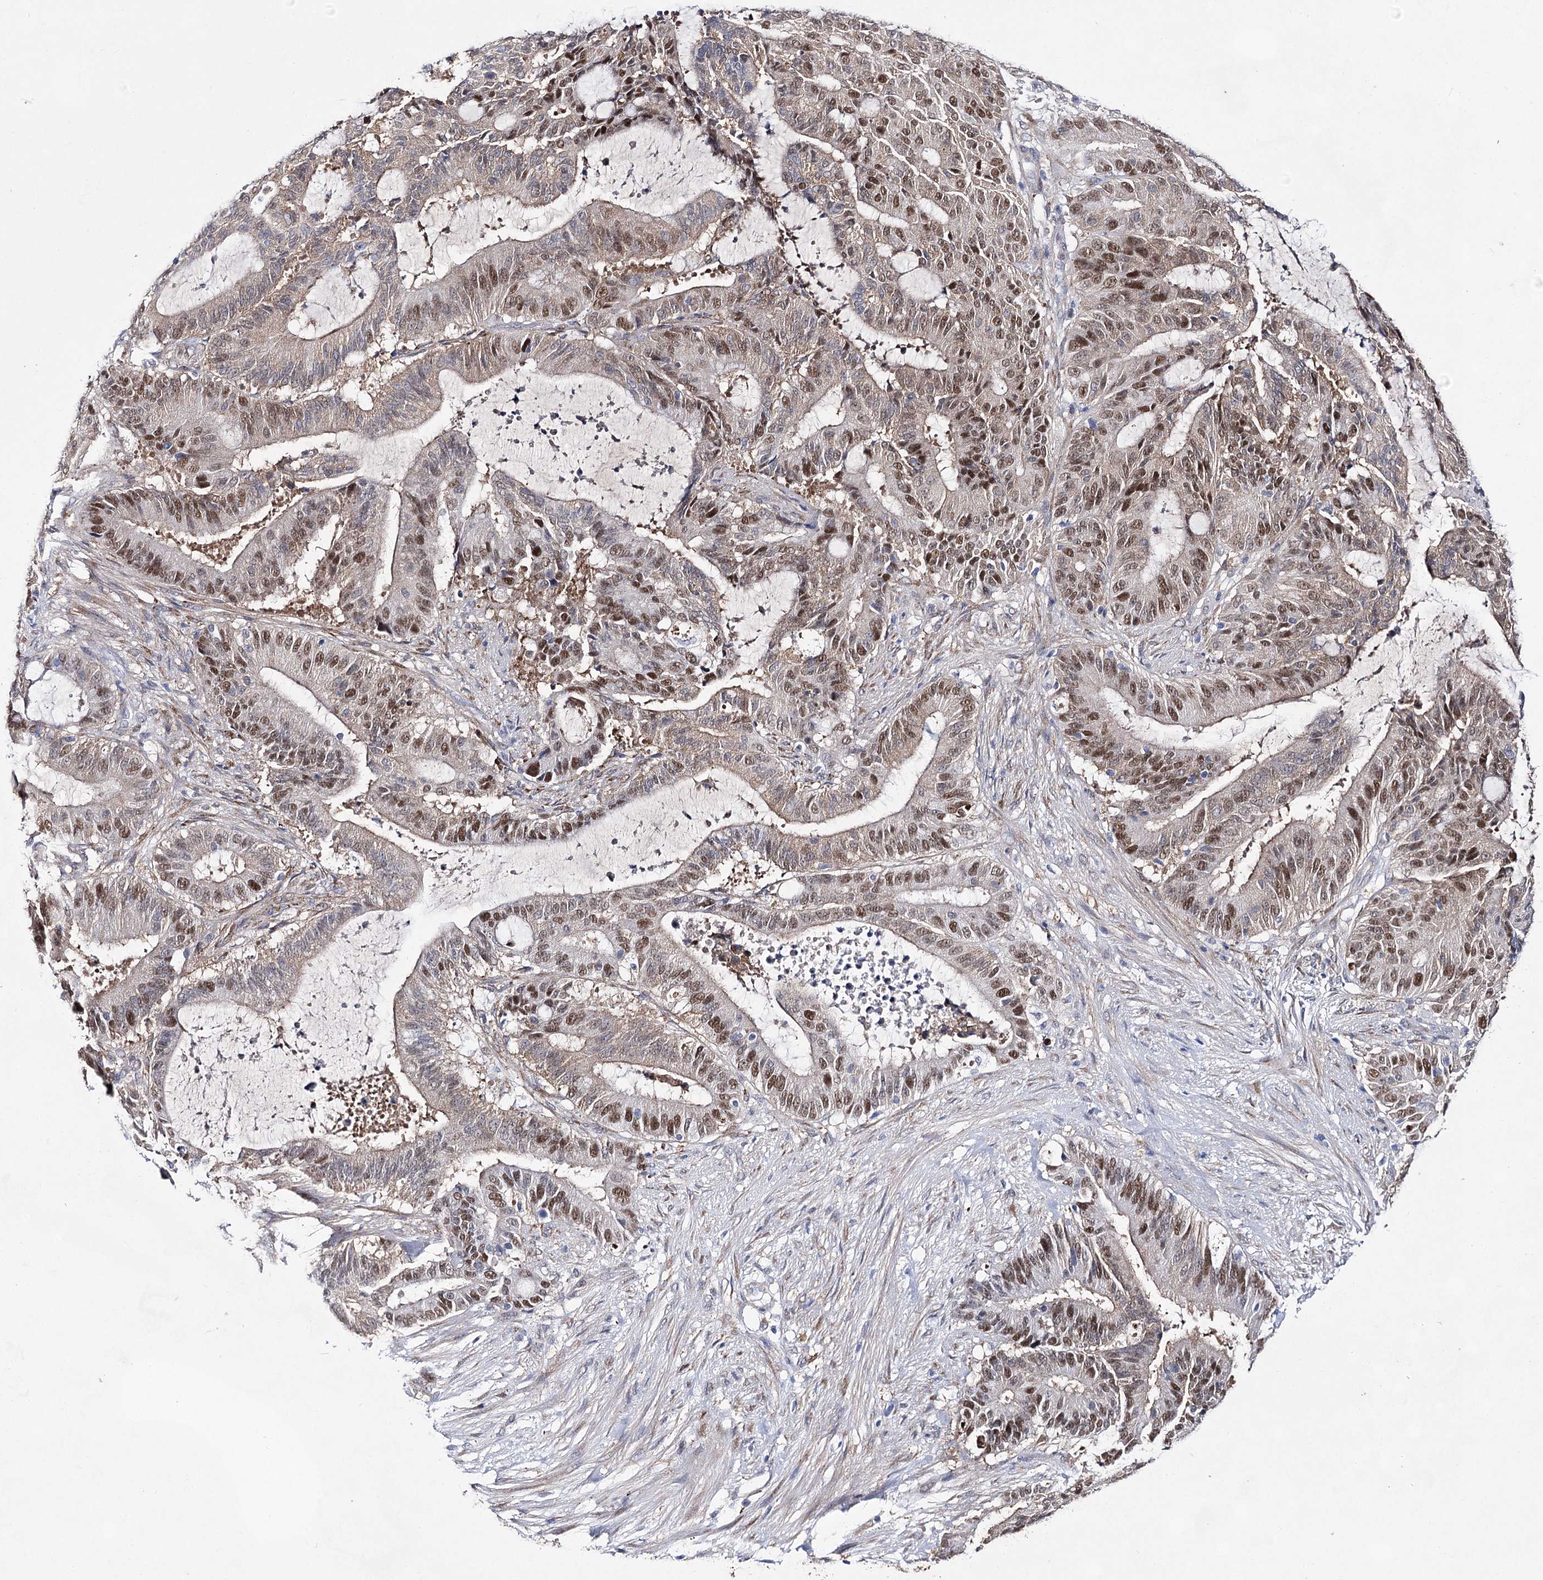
{"staining": {"intensity": "moderate", "quantity": ">75%", "location": "nuclear"}, "tissue": "liver cancer", "cell_type": "Tumor cells", "image_type": "cancer", "snomed": [{"axis": "morphology", "description": "Normal tissue, NOS"}, {"axis": "morphology", "description": "Cholangiocarcinoma"}, {"axis": "topography", "description": "Liver"}, {"axis": "topography", "description": "Peripheral nerve tissue"}], "caption": "Liver cancer (cholangiocarcinoma) was stained to show a protein in brown. There is medium levels of moderate nuclear staining in approximately >75% of tumor cells.", "gene": "UGDH", "patient": {"sex": "female", "age": 73}}